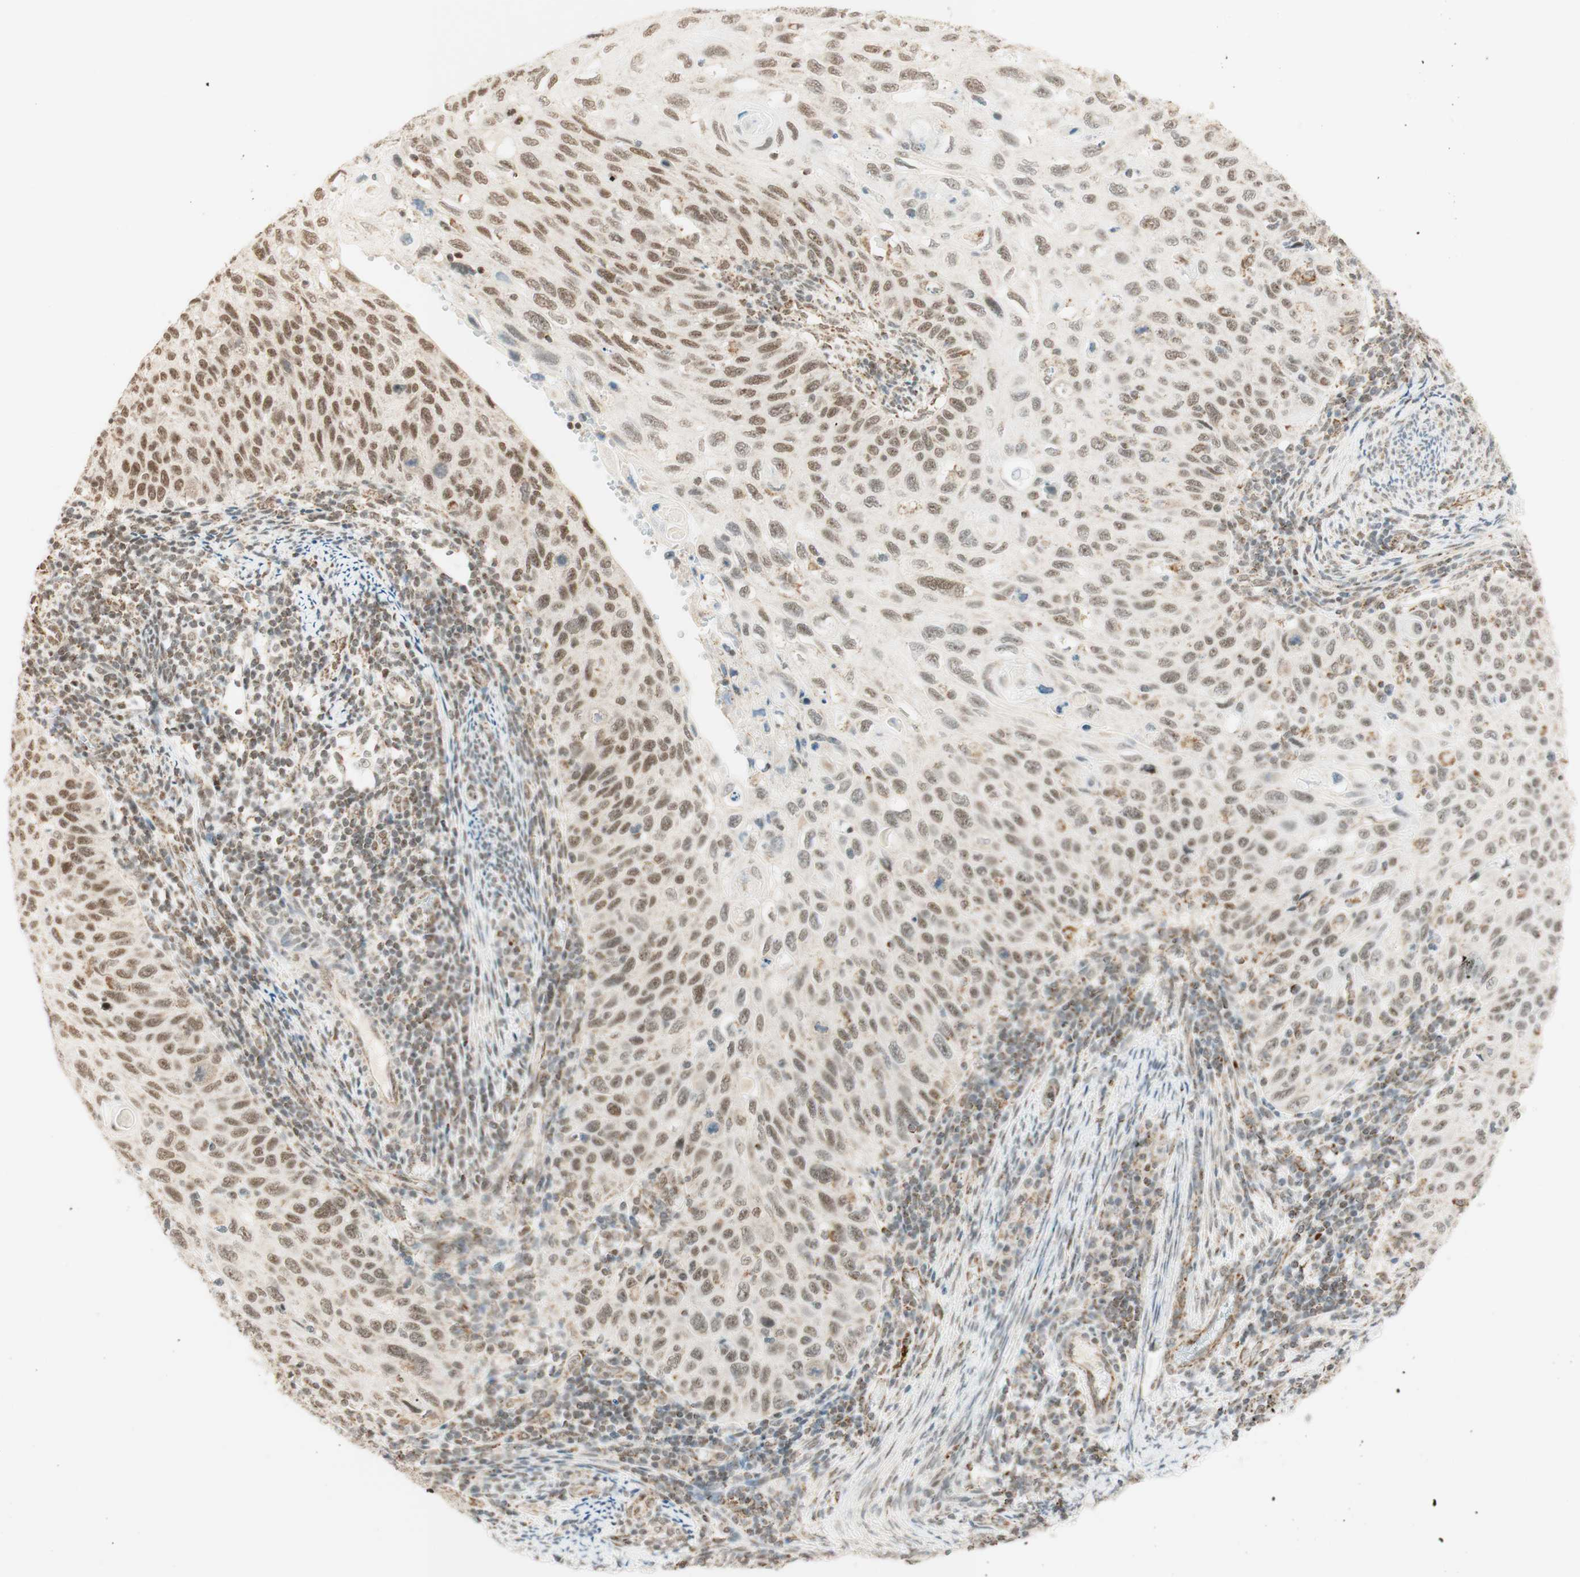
{"staining": {"intensity": "weak", "quantity": ">75%", "location": "nuclear"}, "tissue": "cervical cancer", "cell_type": "Tumor cells", "image_type": "cancer", "snomed": [{"axis": "morphology", "description": "Squamous cell carcinoma, NOS"}, {"axis": "topography", "description": "Cervix"}], "caption": "A brown stain highlights weak nuclear positivity of a protein in cervical squamous cell carcinoma tumor cells.", "gene": "ZNF782", "patient": {"sex": "female", "age": 70}}